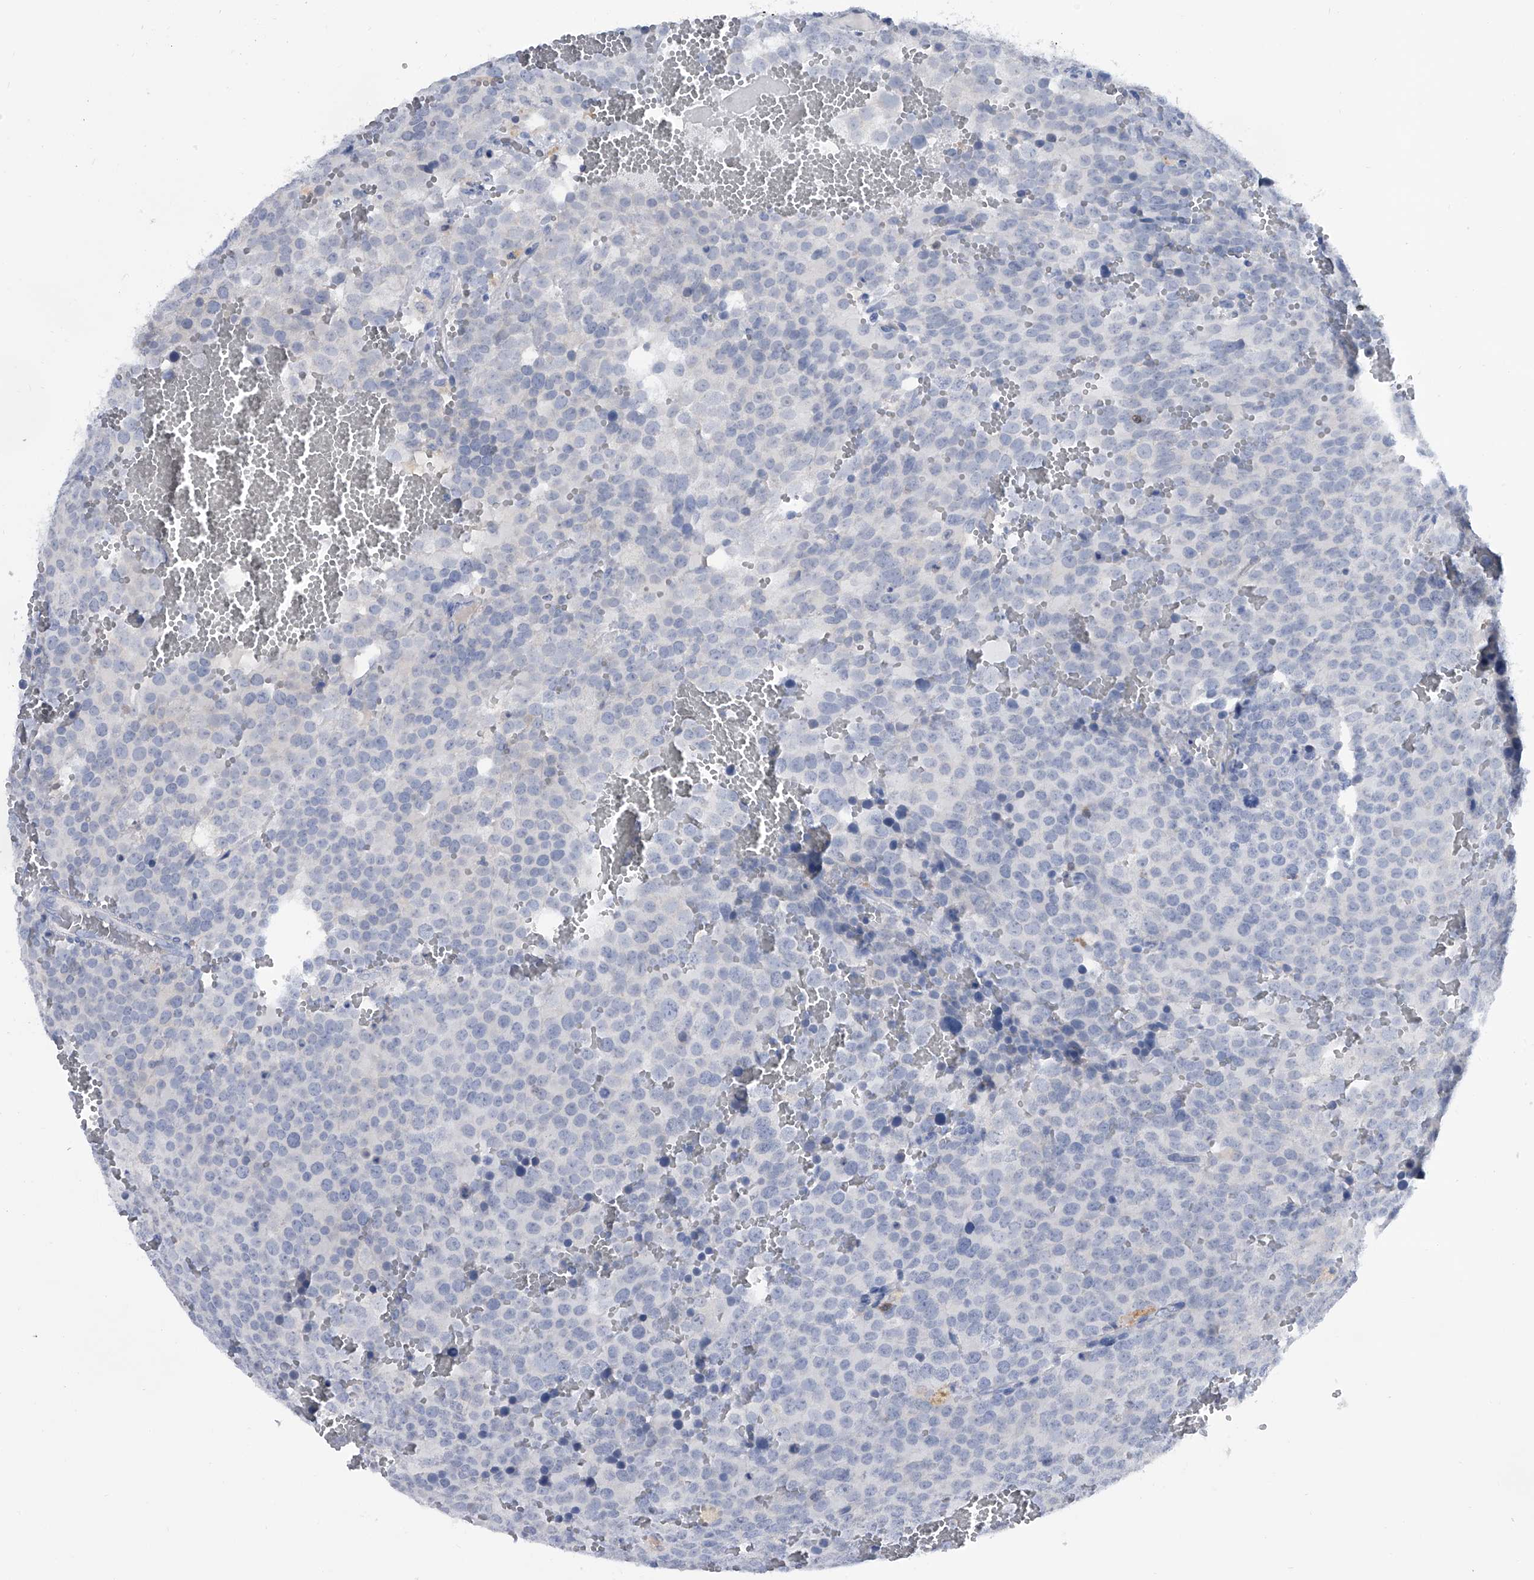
{"staining": {"intensity": "negative", "quantity": "none", "location": "none"}, "tissue": "testis cancer", "cell_type": "Tumor cells", "image_type": "cancer", "snomed": [{"axis": "morphology", "description": "Seminoma, NOS"}, {"axis": "topography", "description": "Testis"}], "caption": "Immunohistochemistry histopathology image of neoplastic tissue: testis seminoma stained with DAB (3,3'-diaminobenzidine) exhibits no significant protein expression in tumor cells. (Stains: DAB immunohistochemistry (IHC) with hematoxylin counter stain, Microscopy: brightfield microscopy at high magnification).", "gene": "SERPINB9", "patient": {"sex": "male", "age": 71}}